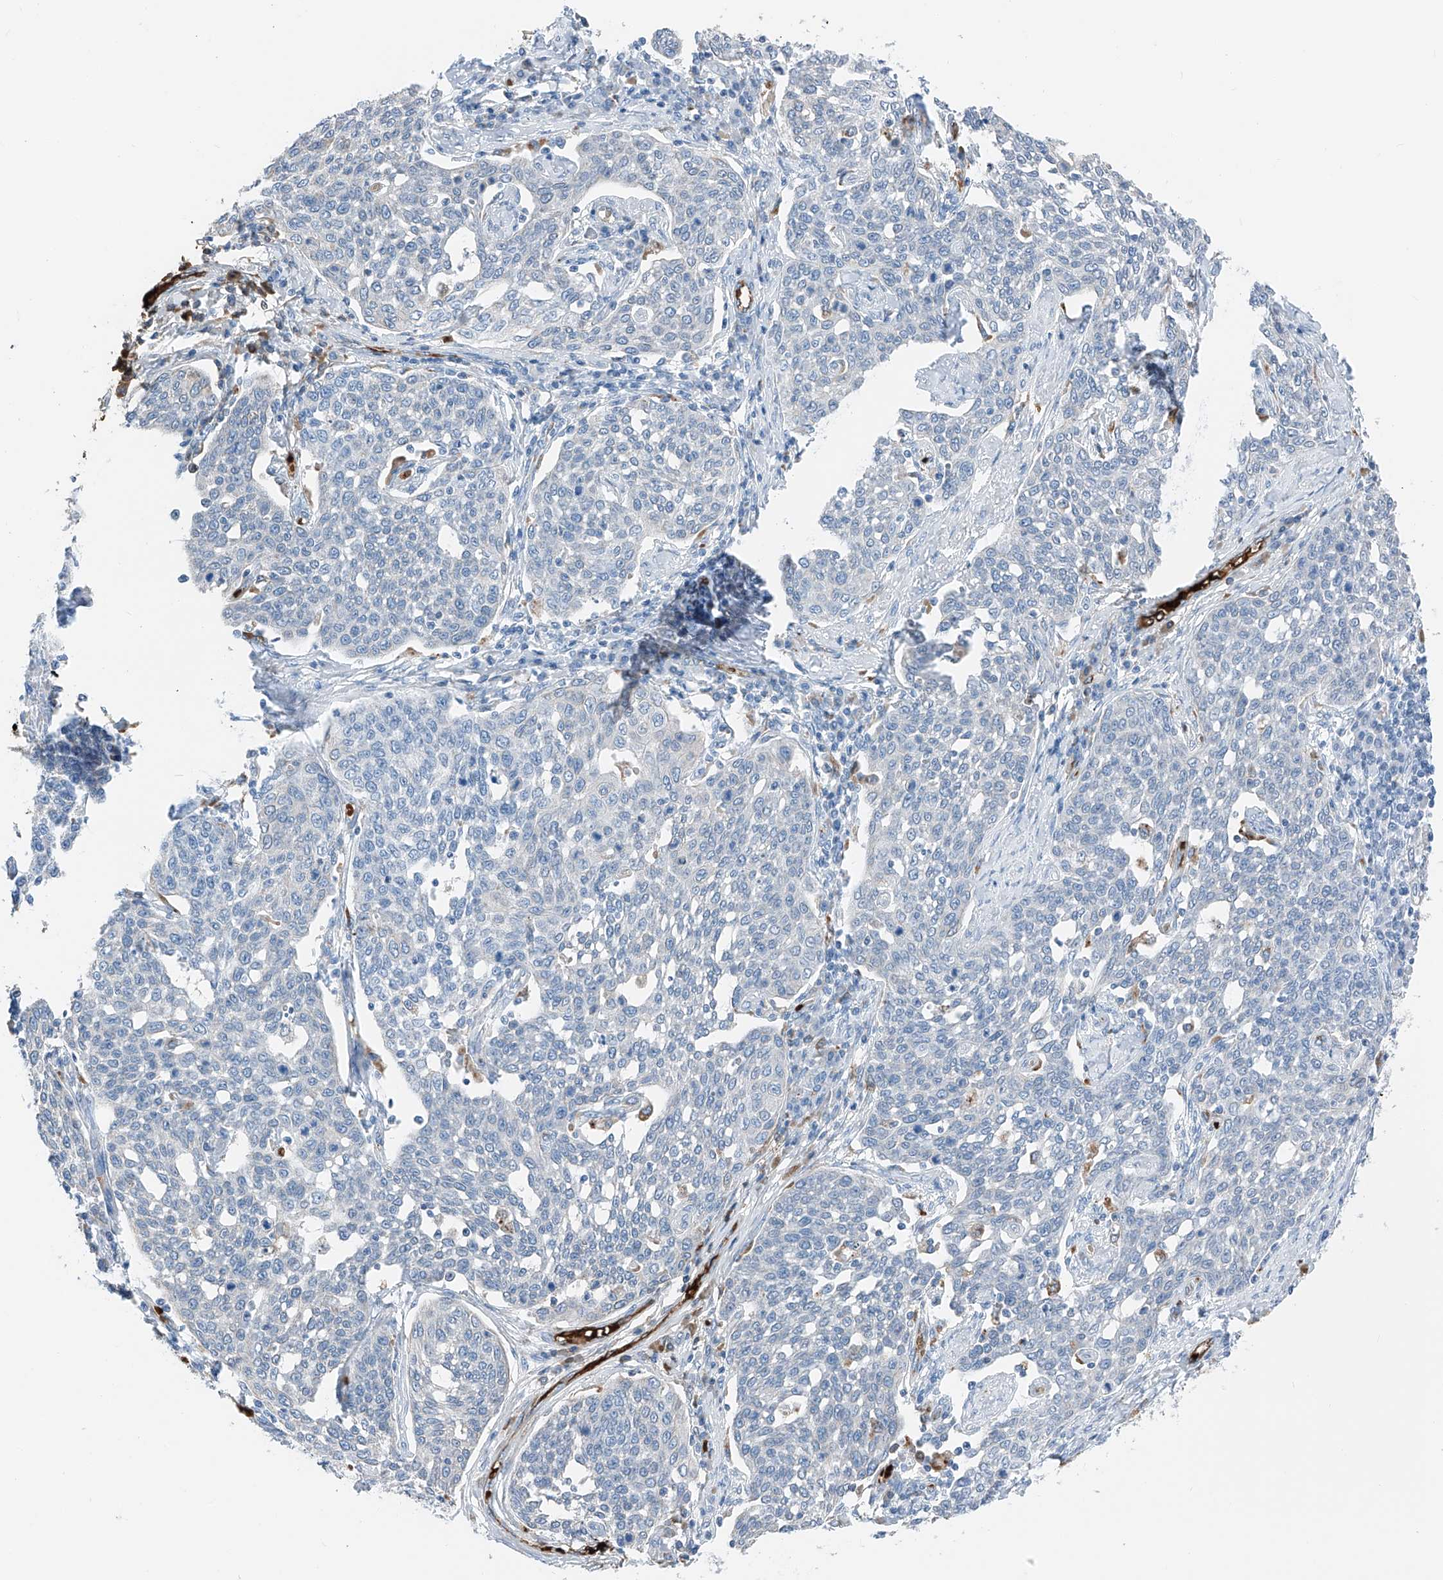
{"staining": {"intensity": "negative", "quantity": "none", "location": "none"}, "tissue": "cervical cancer", "cell_type": "Tumor cells", "image_type": "cancer", "snomed": [{"axis": "morphology", "description": "Squamous cell carcinoma, NOS"}, {"axis": "topography", "description": "Cervix"}], "caption": "Tumor cells show no significant protein positivity in cervical cancer.", "gene": "PRSS23", "patient": {"sex": "female", "age": 34}}